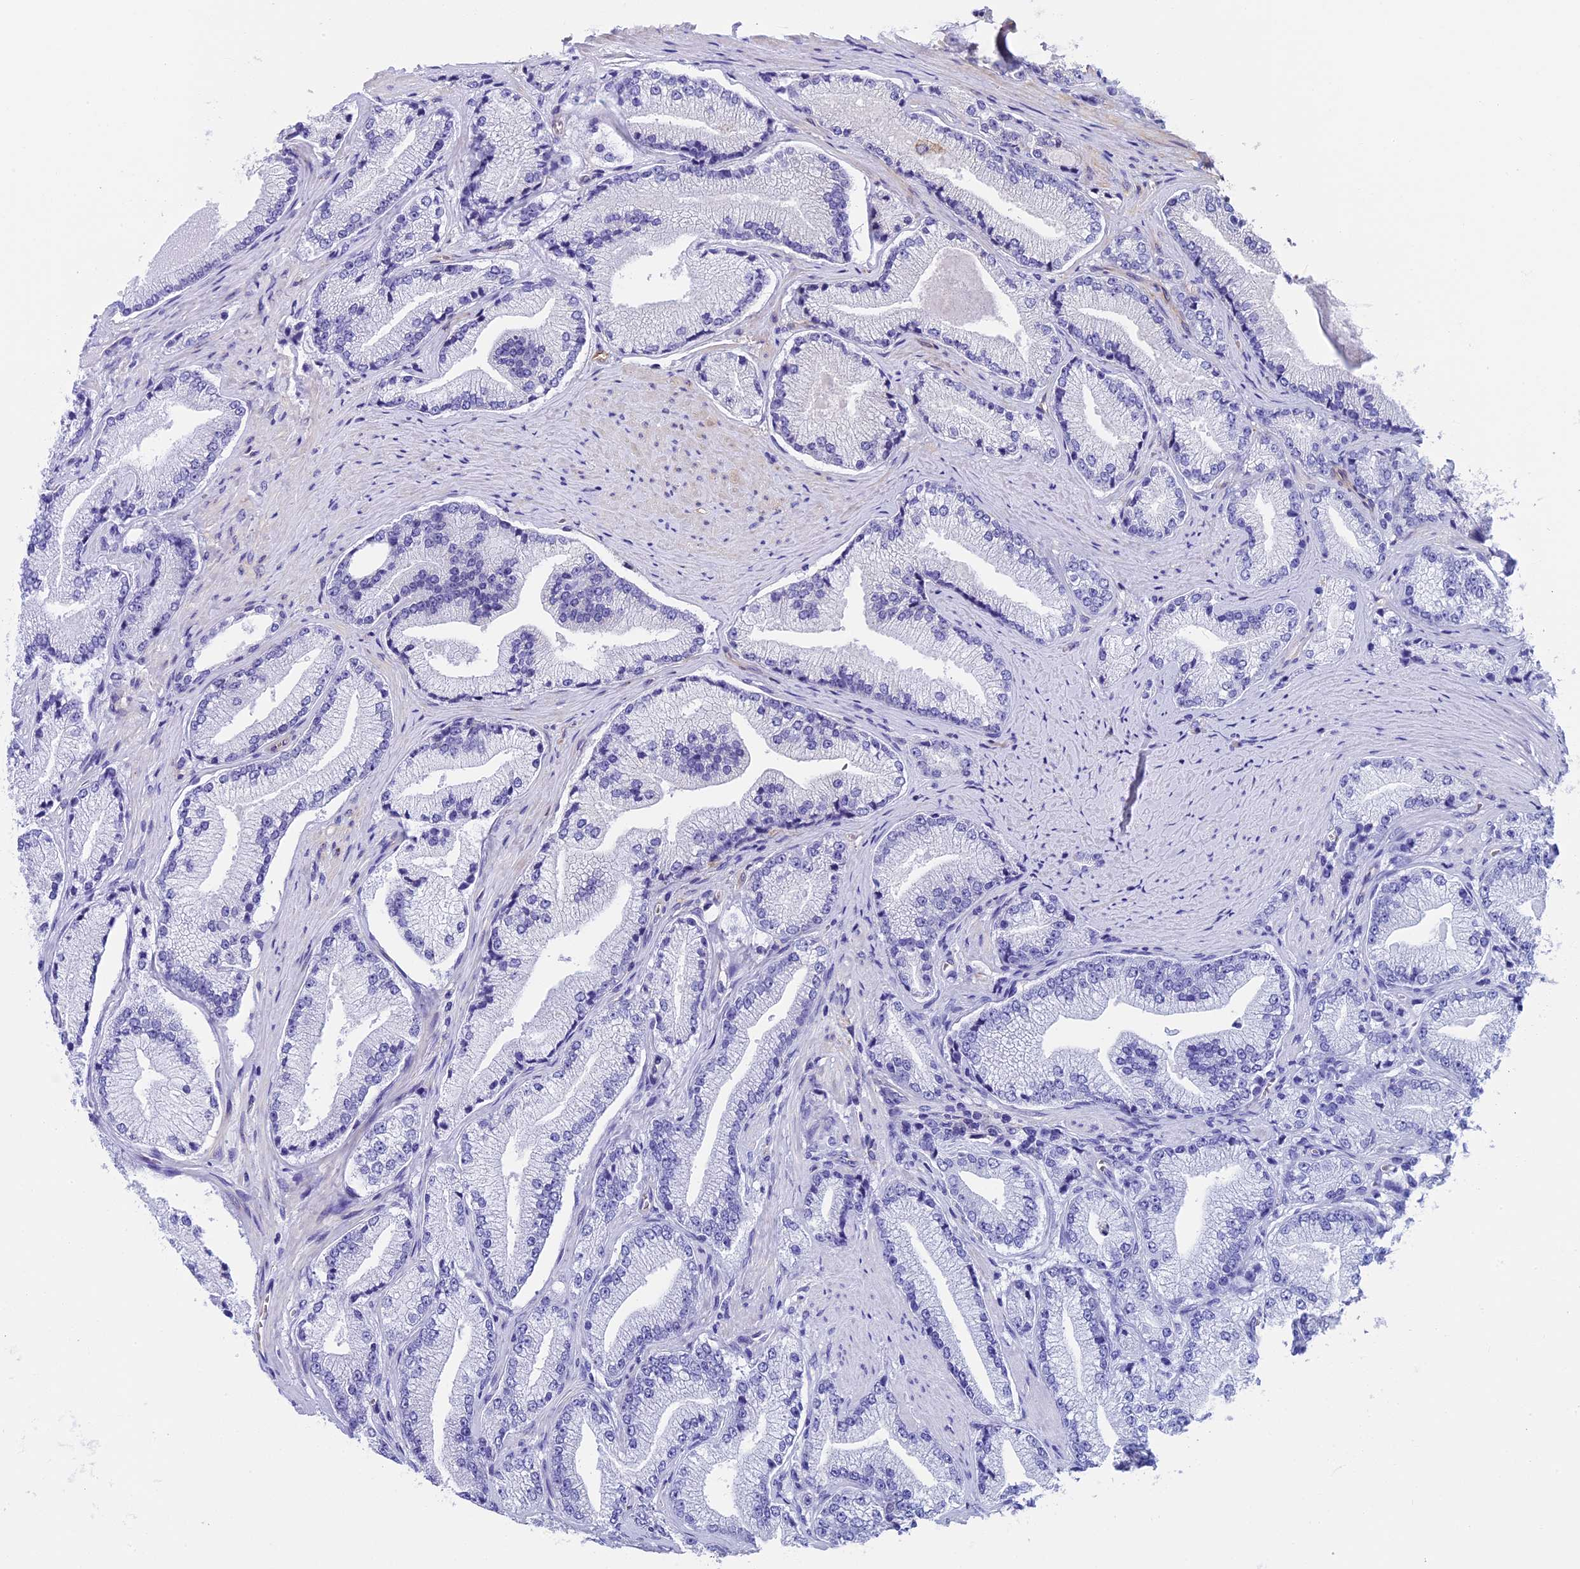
{"staining": {"intensity": "negative", "quantity": "none", "location": "none"}, "tissue": "prostate cancer", "cell_type": "Tumor cells", "image_type": "cancer", "snomed": [{"axis": "morphology", "description": "Adenocarcinoma, High grade"}, {"axis": "topography", "description": "Prostate"}], "caption": "DAB (3,3'-diaminobenzidine) immunohistochemical staining of adenocarcinoma (high-grade) (prostate) displays no significant positivity in tumor cells. (DAB (3,3'-diaminobenzidine) immunohistochemistry (IHC) with hematoxylin counter stain).", "gene": "EHBP1L1", "patient": {"sex": "male", "age": 67}}